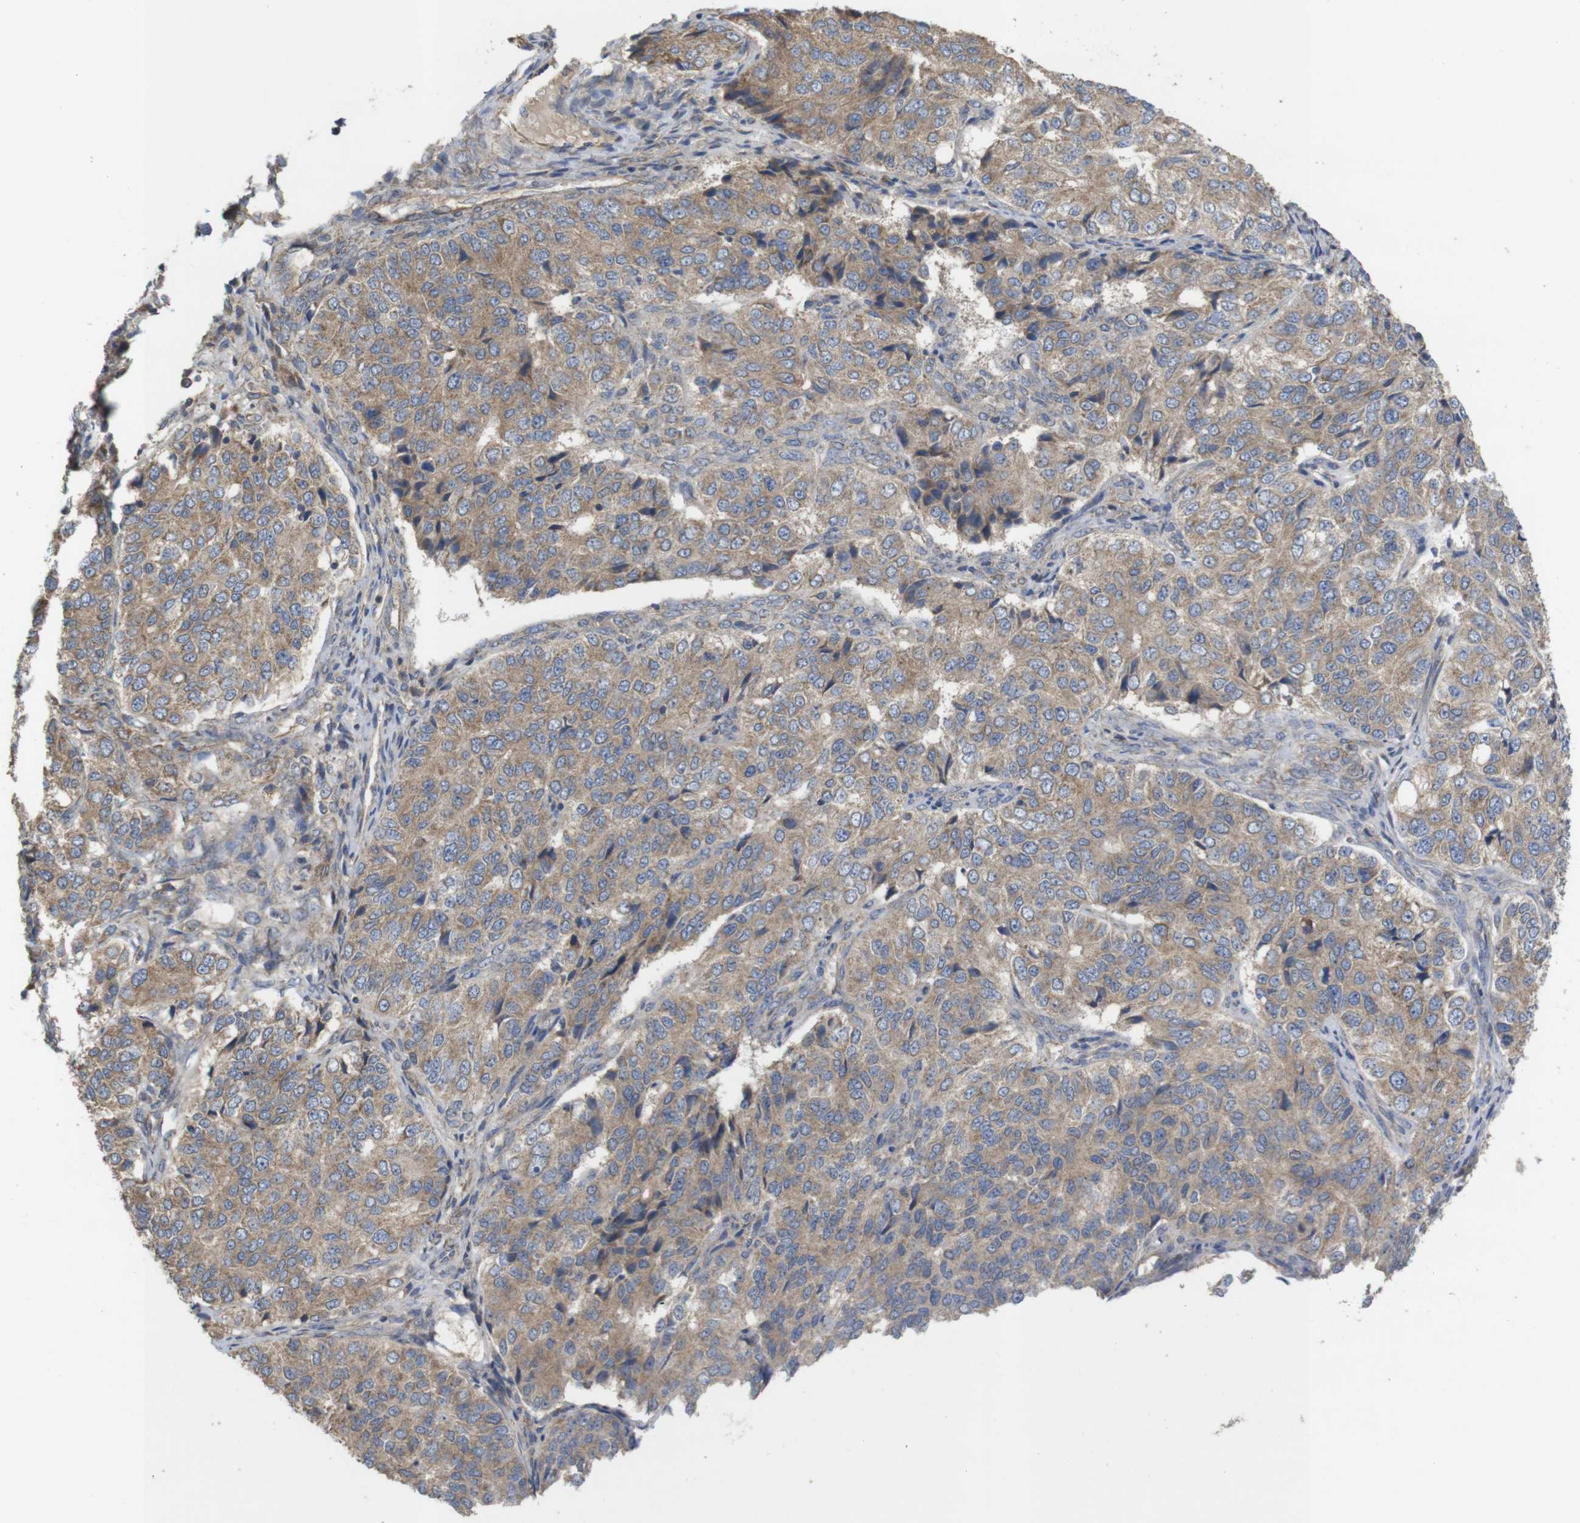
{"staining": {"intensity": "weak", "quantity": ">75%", "location": "cytoplasmic/membranous"}, "tissue": "ovarian cancer", "cell_type": "Tumor cells", "image_type": "cancer", "snomed": [{"axis": "morphology", "description": "Carcinoma, endometroid"}, {"axis": "topography", "description": "Ovary"}], "caption": "Immunohistochemical staining of ovarian endometroid carcinoma exhibits low levels of weak cytoplasmic/membranous protein staining in approximately >75% of tumor cells.", "gene": "KCNS3", "patient": {"sex": "female", "age": 51}}